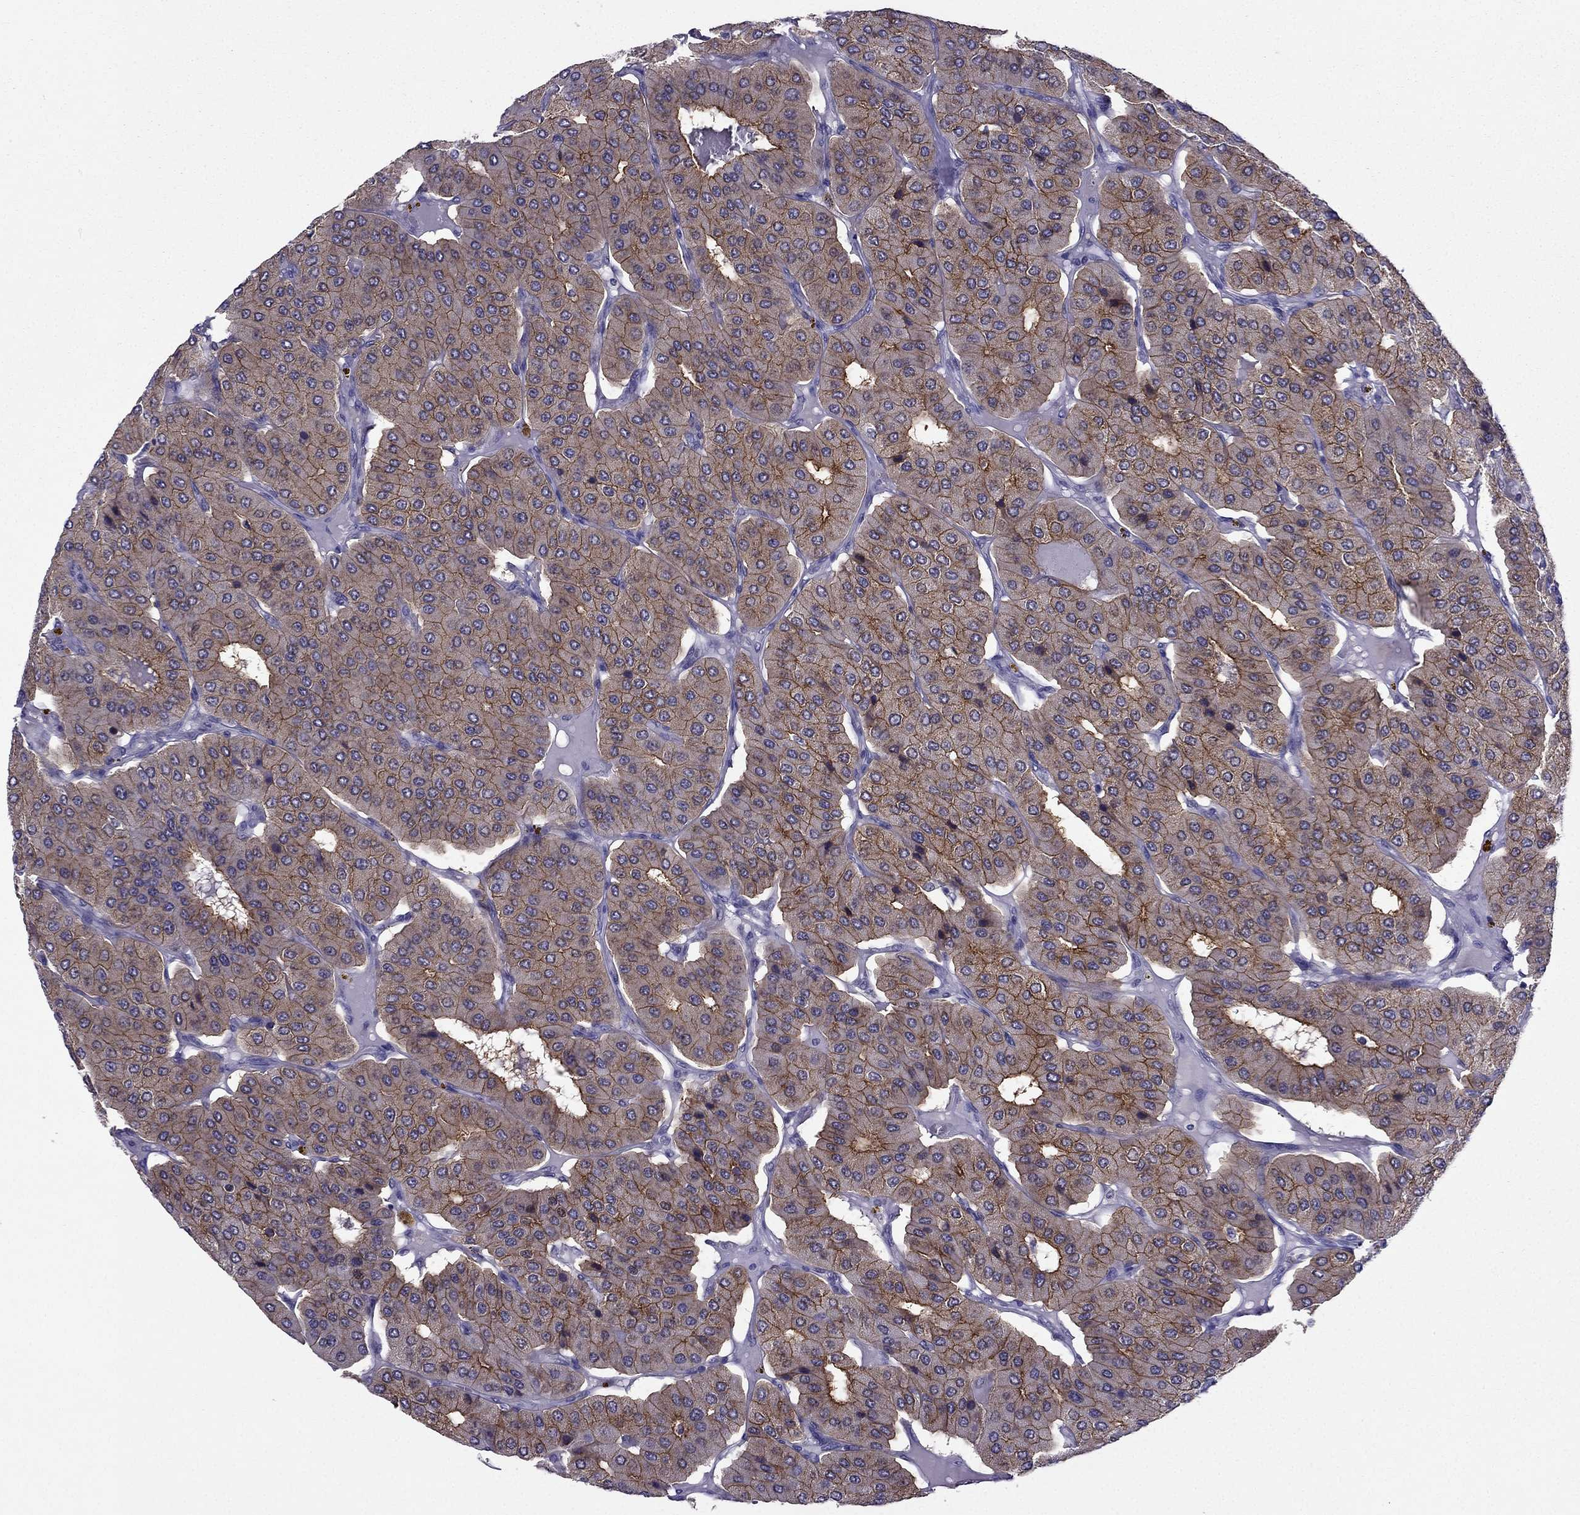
{"staining": {"intensity": "strong", "quantity": "25%-75%", "location": "cytoplasmic/membranous"}, "tissue": "parathyroid gland", "cell_type": "Glandular cells", "image_type": "normal", "snomed": [{"axis": "morphology", "description": "Normal tissue, NOS"}, {"axis": "morphology", "description": "Adenoma, NOS"}, {"axis": "topography", "description": "Parathyroid gland"}], "caption": "An IHC image of benign tissue is shown. Protein staining in brown highlights strong cytoplasmic/membranous positivity in parathyroid gland within glandular cells.", "gene": "AAK1", "patient": {"sex": "female", "age": 86}}